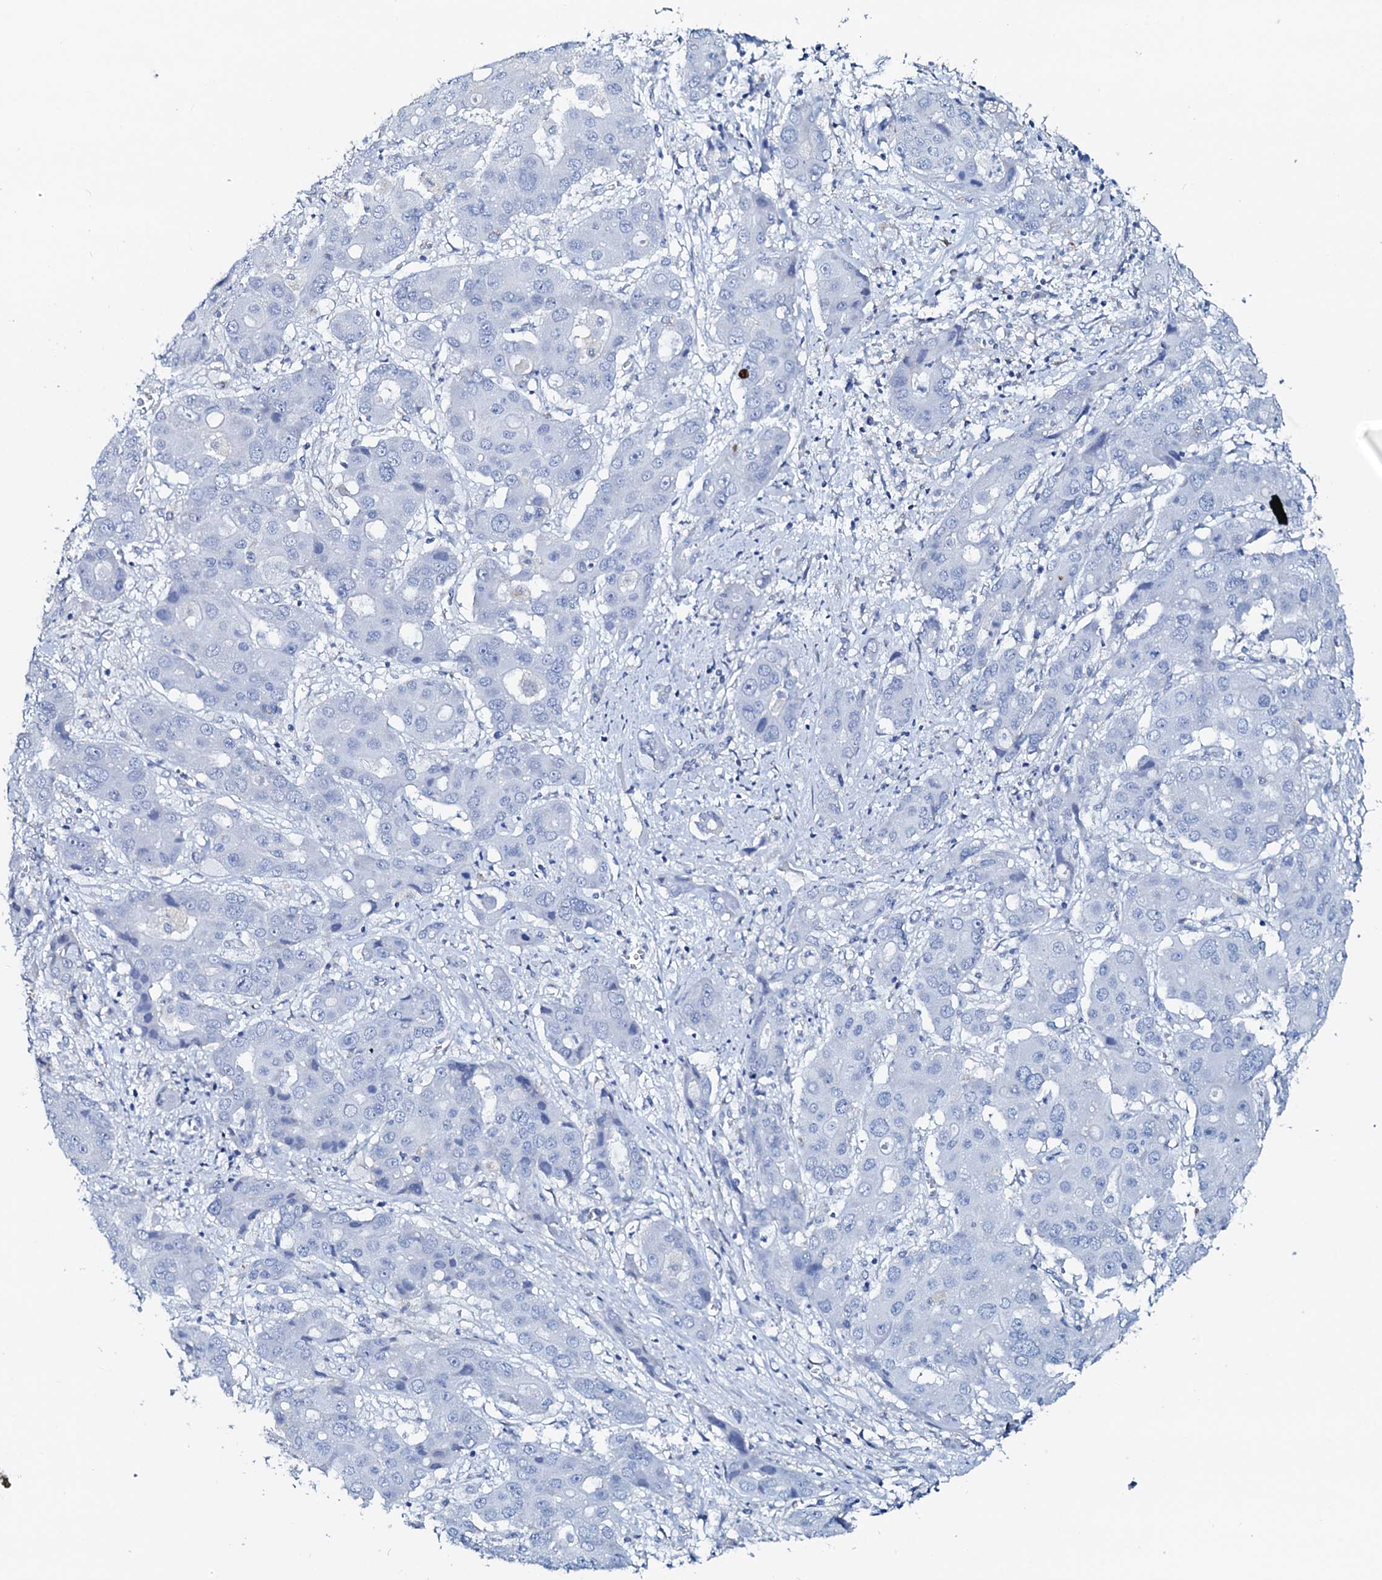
{"staining": {"intensity": "negative", "quantity": "none", "location": "none"}, "tissue": "liver cancer", "cell_type": "Tumor cells", "image_type": "cancer", "snomed": [{"axis": "morphology", "description": "Cholangiocarcinoma"}, {"axis": "topography", "description": "Liver"}], "caption": "Tumor cells show no significant protein expression in liver cancer. (DAB immunohistochemistry, high magnification).", "gene": "AMER2", "patient": {"sex": "male", "age": 67}}